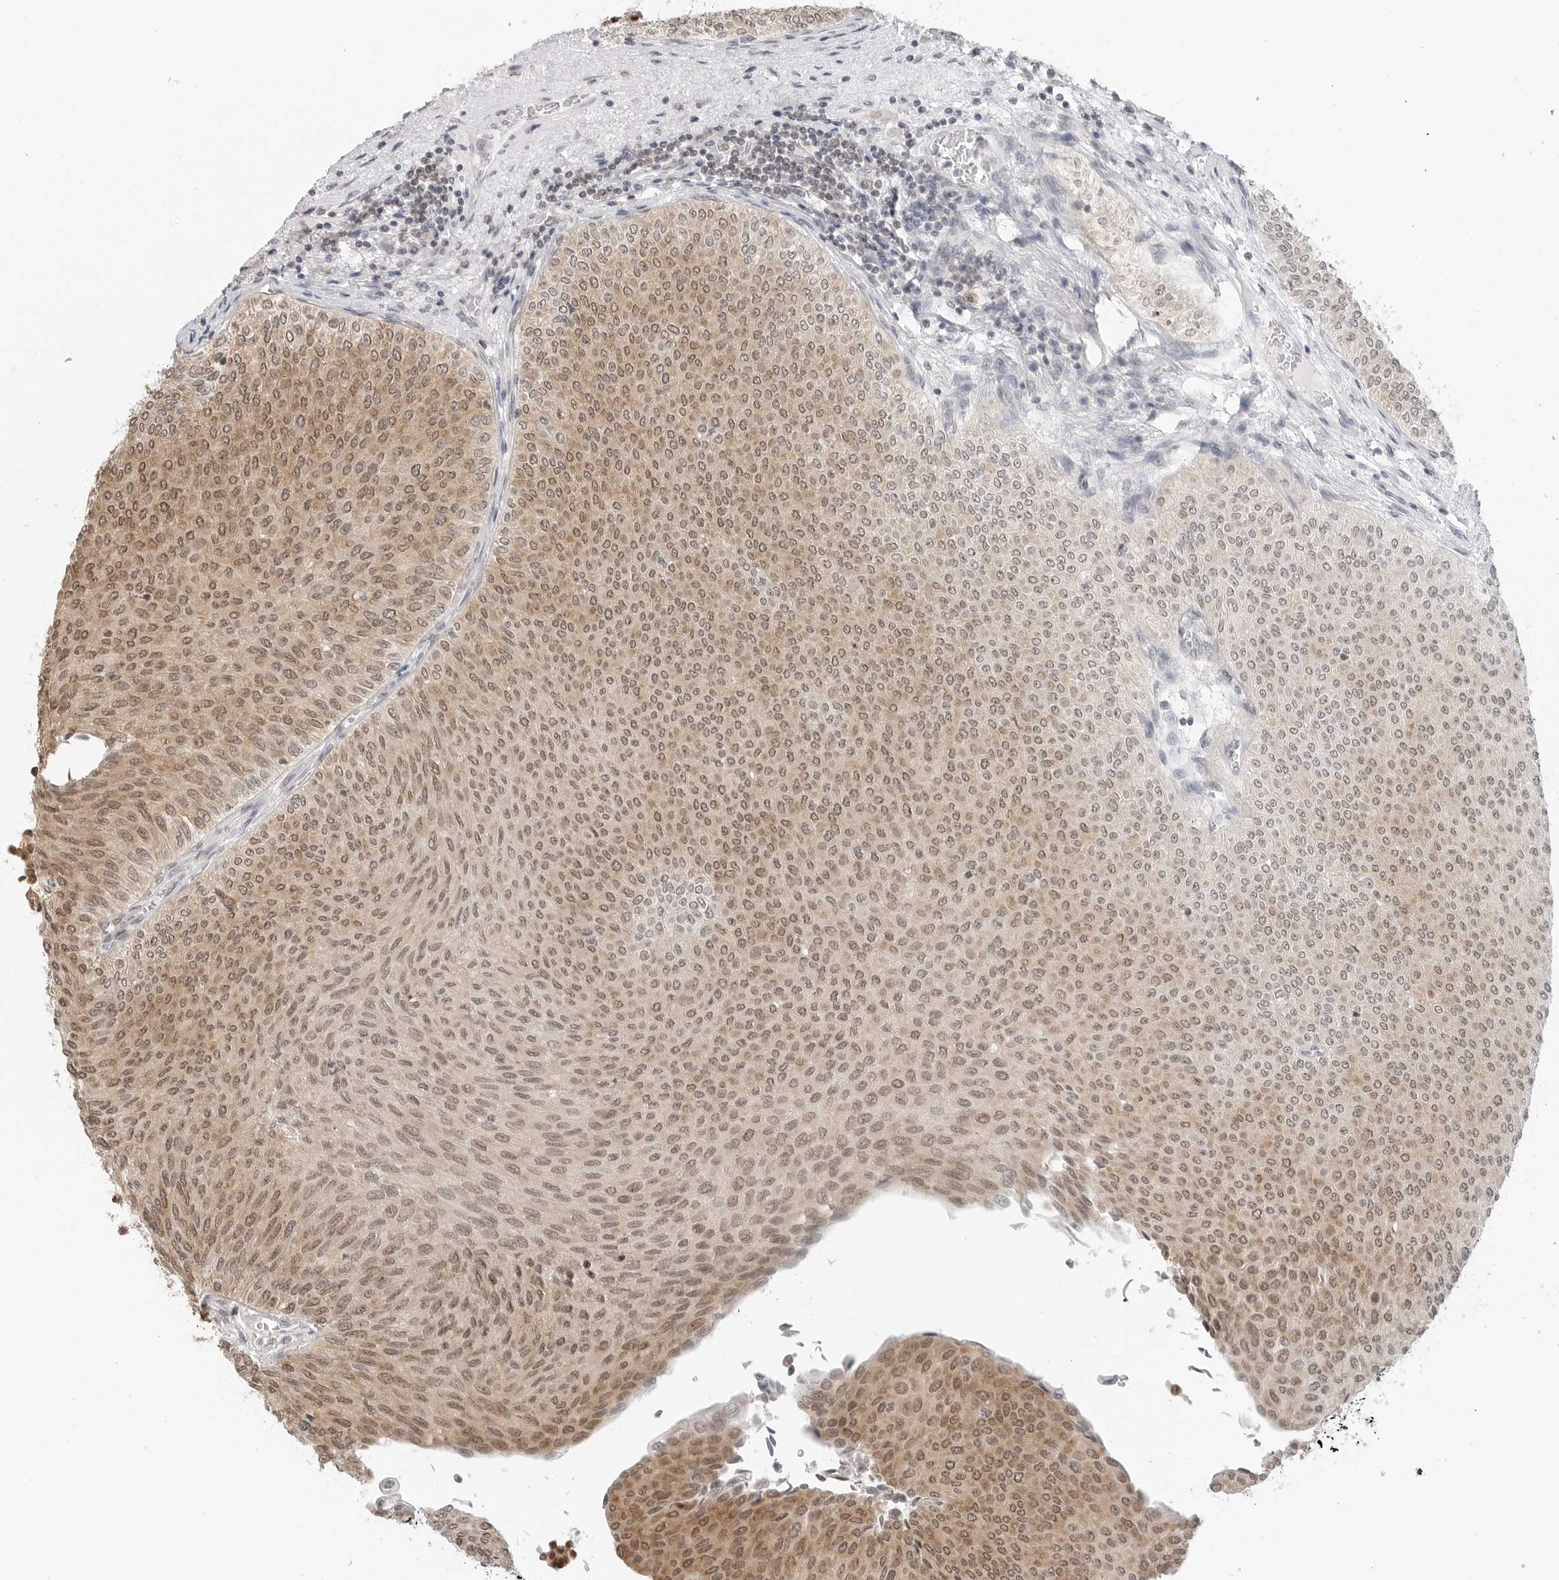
{"staining": {"intensity": "moderate", "quantity": "25%-75%", "location": "cytoplasmic/membranous,nuclear"}, "tissue": "urothelial cancer", "cell_type": "Tumor cells", "image_type": "cancer", "snomed": [{"axis": "morphology", "description": "Urothelial carcinoma, Low grade"}, {"axis": "topography", "description": "Urinary bladder"}], "caption": "This is an image of immunohistochemistry (IHC) staining of urothelial carcinoma (low-grade), which shows moderate staining in the cytoplasmic/membranous and nuclear of tumor cells.", "gene": "METAP1", "patient": {"sex": "male", "age": 78}}